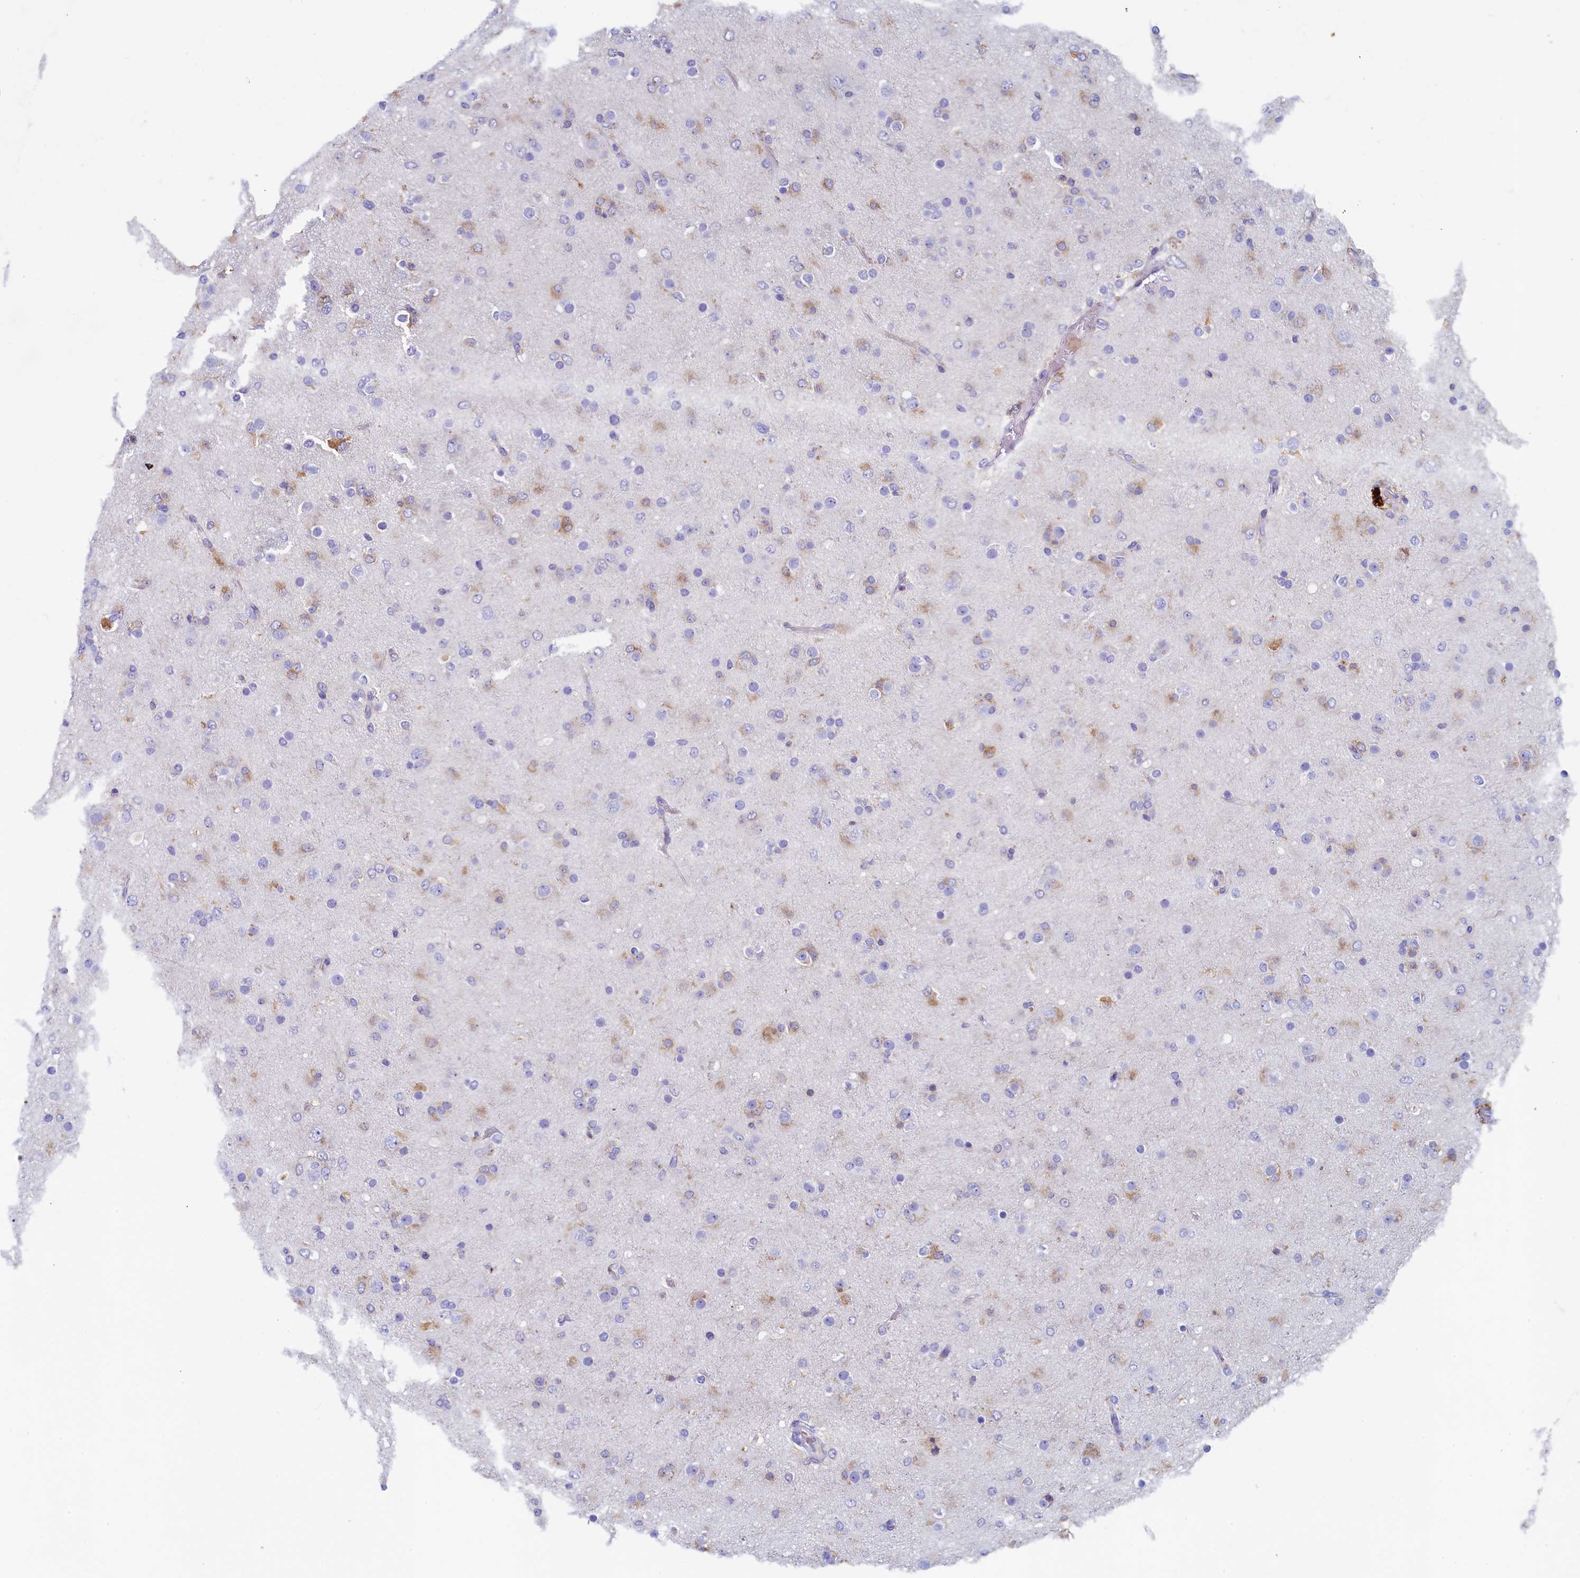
{"staining": {"intensity": "negative", "quantity": "none", "location": "none"}, "tissue": "glioma", "cell_type": "Tumor cells", "image_type": "cancer", "snomed": [{"axis": "morphology", "description": "Glioma, malignant, Low grade"}, {"axis": "topography", "description": "Brain"}], "caption": "This is a photomicrograph of IHC staining of glioma, which shows no staining in tumor cells. The staining is performed using DAB (3,3'-diaminobenzidine) brown chromogen with nuclei counter-stained in using hematoxylin.", "gene": "GUCA1C", "patient": {"sex": "male", "age": 65}}